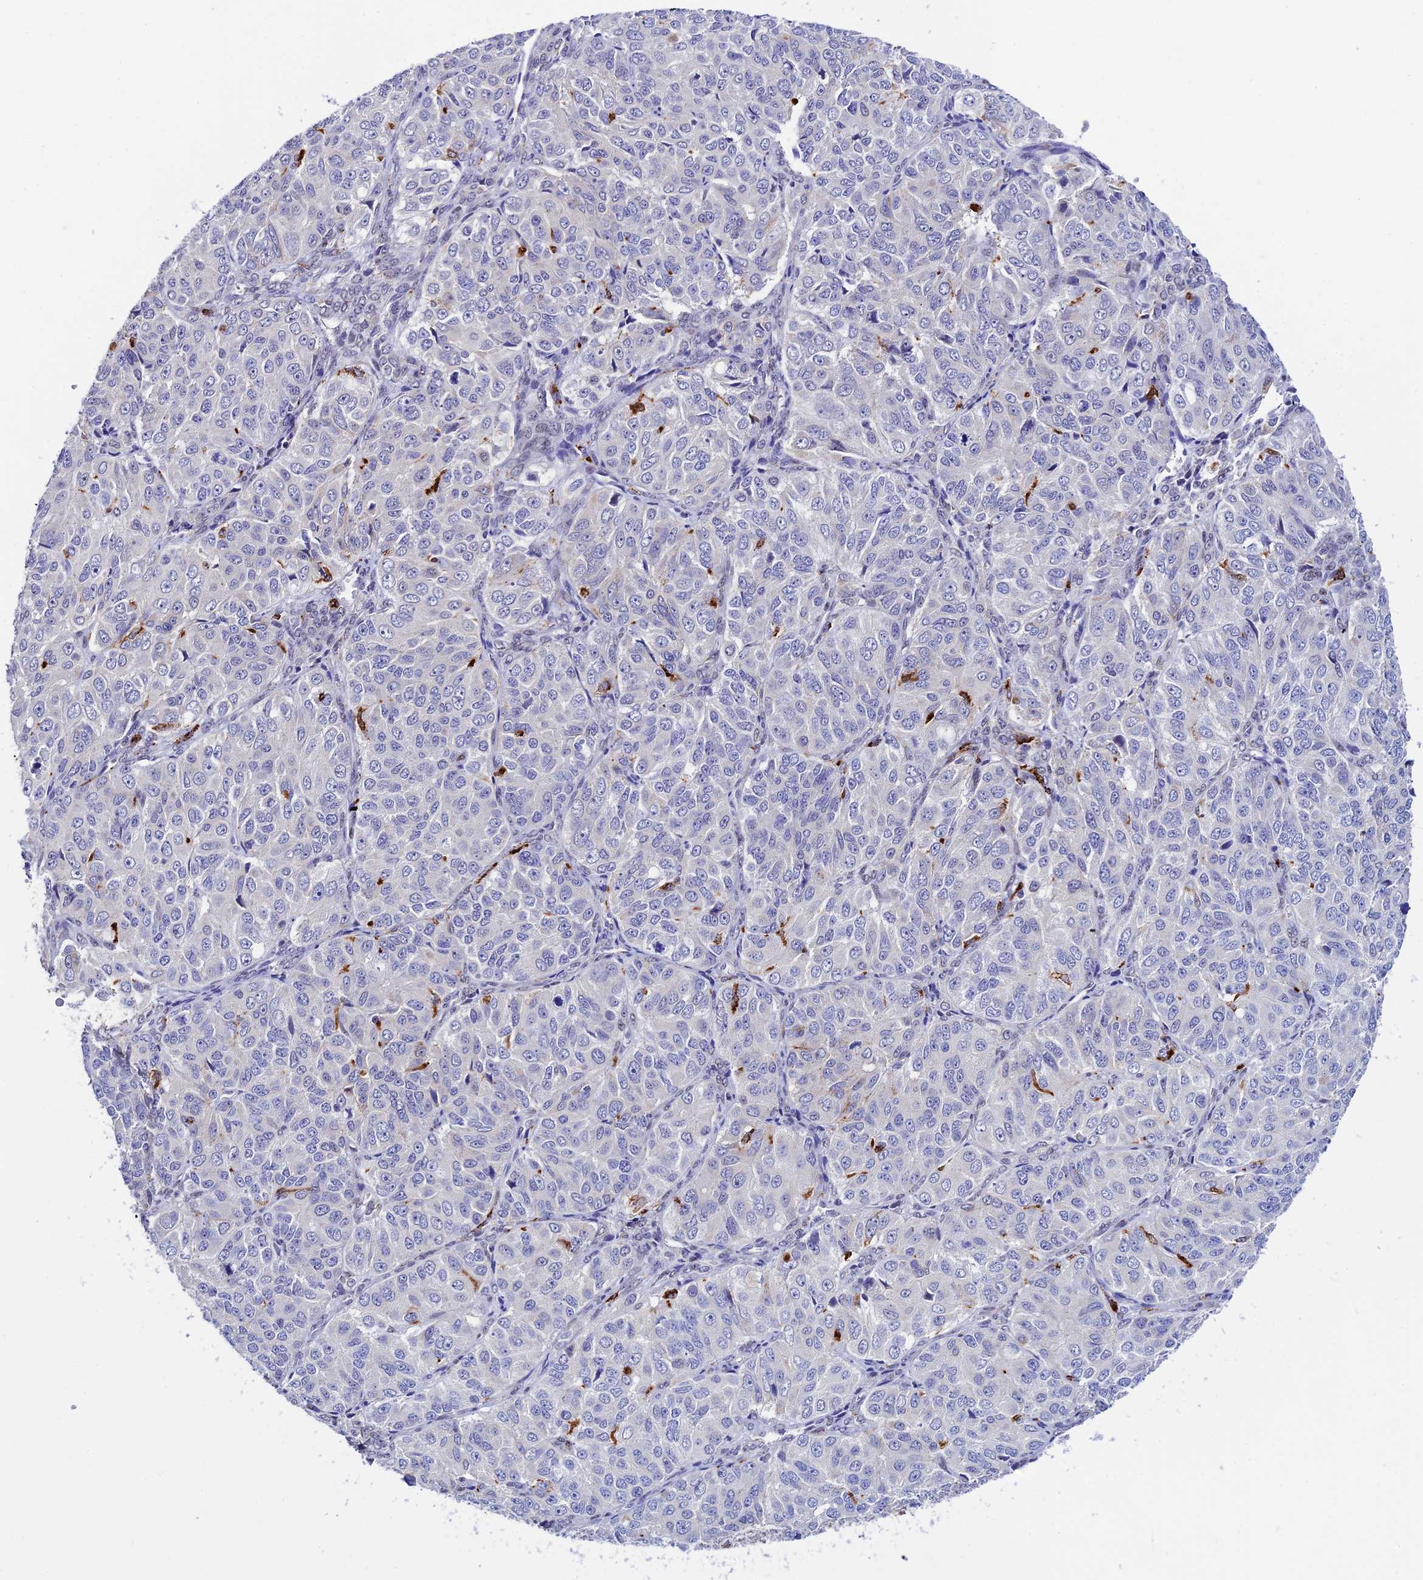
{"staining": {"intensity": "negative", "quantity": "none", "location": "none"}, "tissue": "ovarian cancer", "cell_type": "Tumor cells", "image_type": "cancer", "snomed": [{"axis": "morphology", "description": "Carcinoma, endometroid"}, {"axis": "topography", "description": "Ovary"}], "caption": "Image shows no significant protein expression in tumor cells of ovarian cancer.", "gene": "HIC1", "patient": {"sex": "female", "age": 51}}